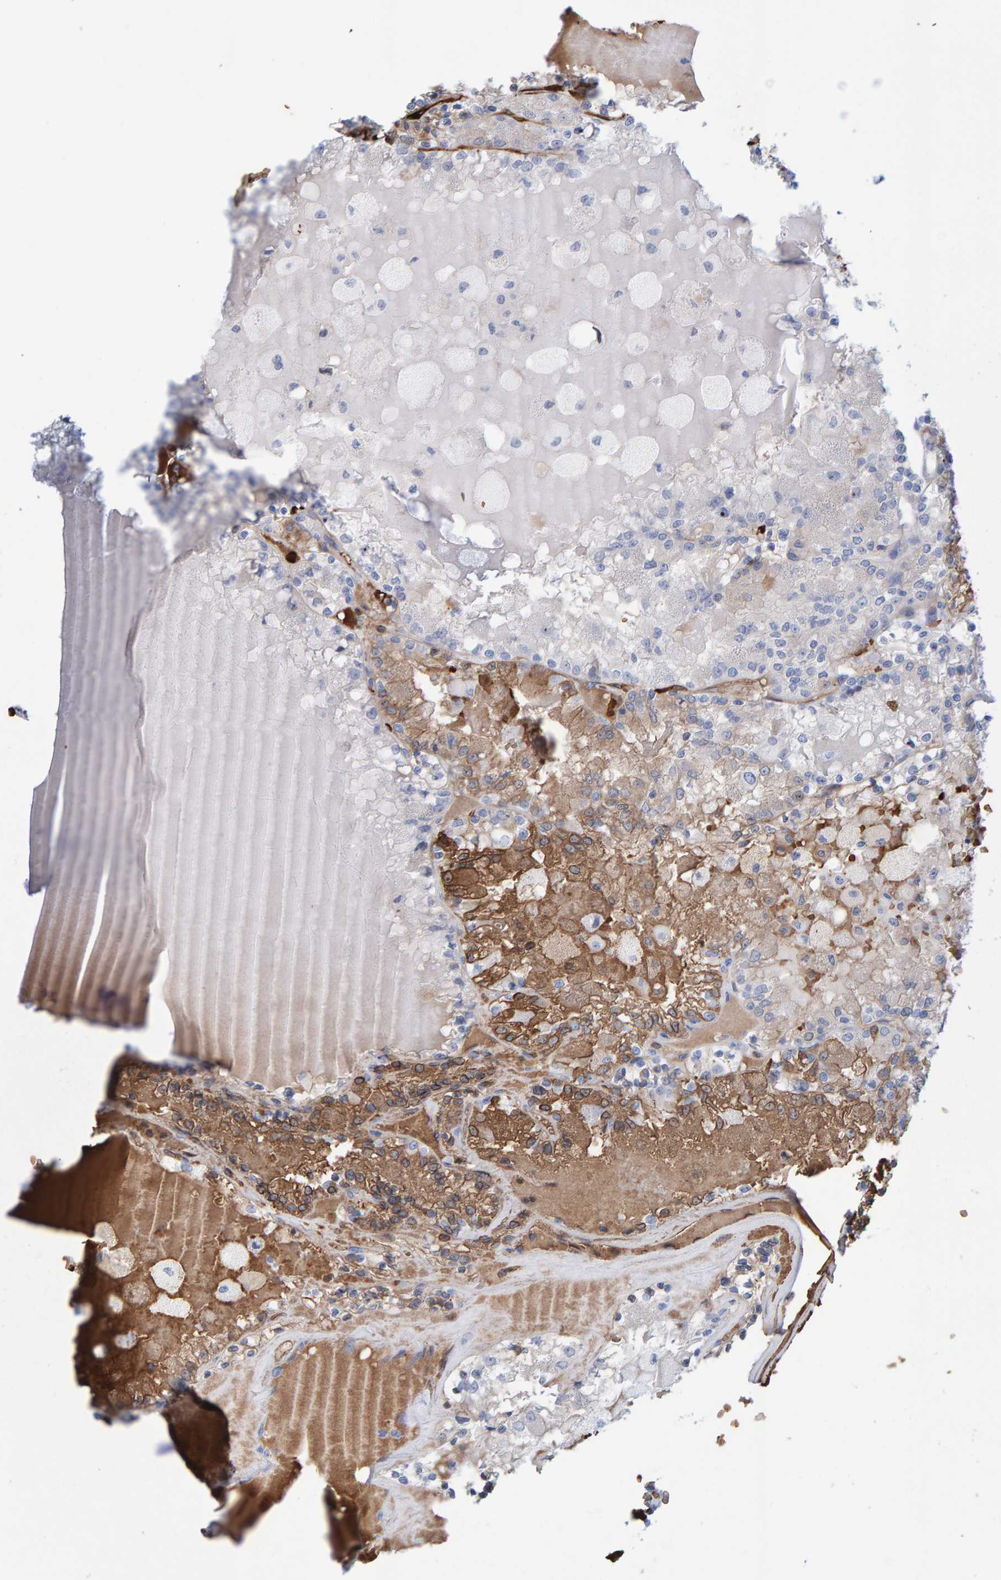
{"staining": {"intensity": "moderate", "quantity": ">75%", "location": "cytoplasmic/membranous"}, "tissue": "renal cancer", "cell_type": "Tumor cells", "image_type": "cancer", "snomed": [{"axis": "morphology", "description": "Adenocarcinoma, NOS"}, {"axis": "topography", "description": "Kidney"}], "caption": "Renal cancer tissue displays moderate cytoplasmic/membranous expression in about >75% of tumor cells, visualized by immunohistochemistry. (DAB (3,3'-diaminobenzidine) = brown stain, brightfield microscopy at high magnification).", "gene": "VPS9D1", "patient": {"sex": "female", "age": 56}}